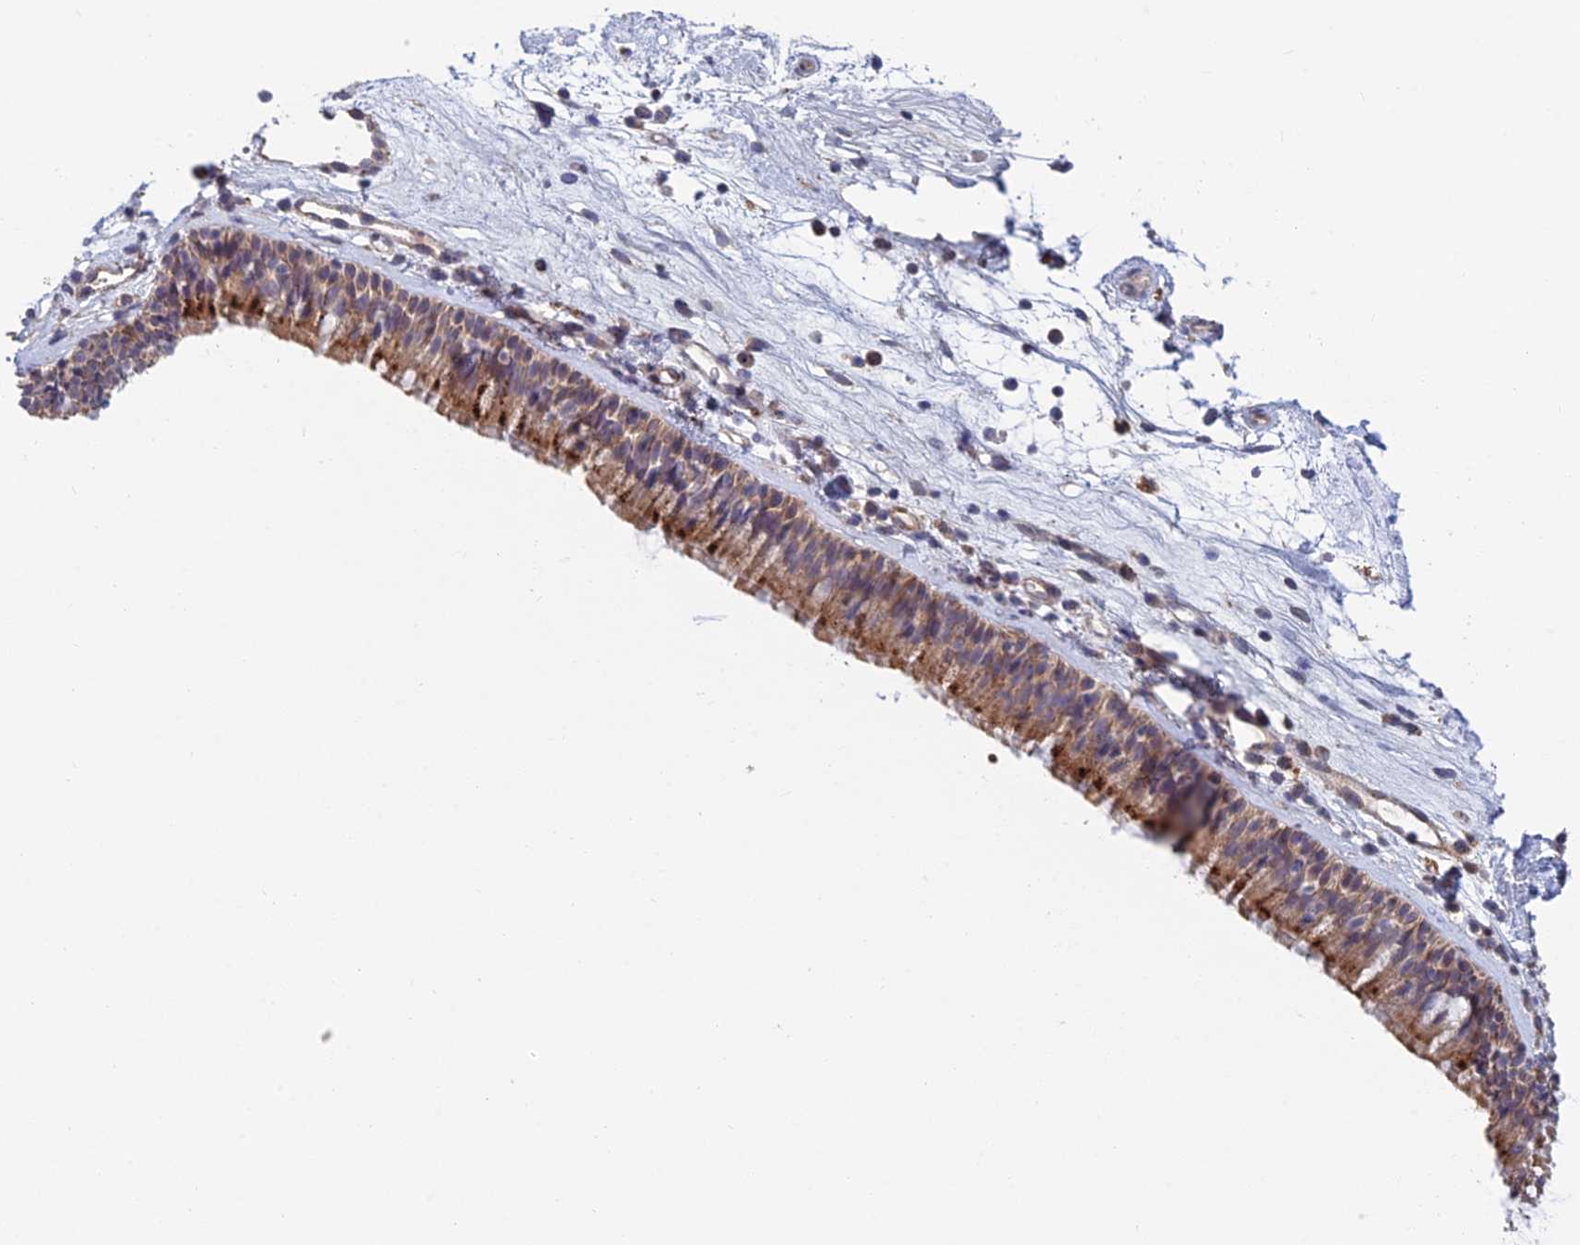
{"staining": {"intensity": "moderate", "quantity": ">75%", "location": "cytoplasmic/membranous"}, "tissue": "nasopharynx", "cell_type": "Respiratory epithelial cells", "image_type": "normal", "snomed": [{"axis": "morphology", "description": "Normal tissue, NOS"}, {"axis": "morphology", "description": "Inflammation, NOS"}, {"axis": "morphology", "description": "Malignant melanoma, Metastatic site"}, {"axis": "topography", "description": "Nasopharynx"}], "caption": "DAB immunohistochemical staining of benign human nasopharynx demonstrates moderate cytoplasmic/membranous protein positivity in approximately >75% of respiratory epithelial cells. (brown staining indicates protein expression, while blue staining denotes nuclei).", "gene": "FOXS1", "patient": {"sex": "male", "age": 70}}